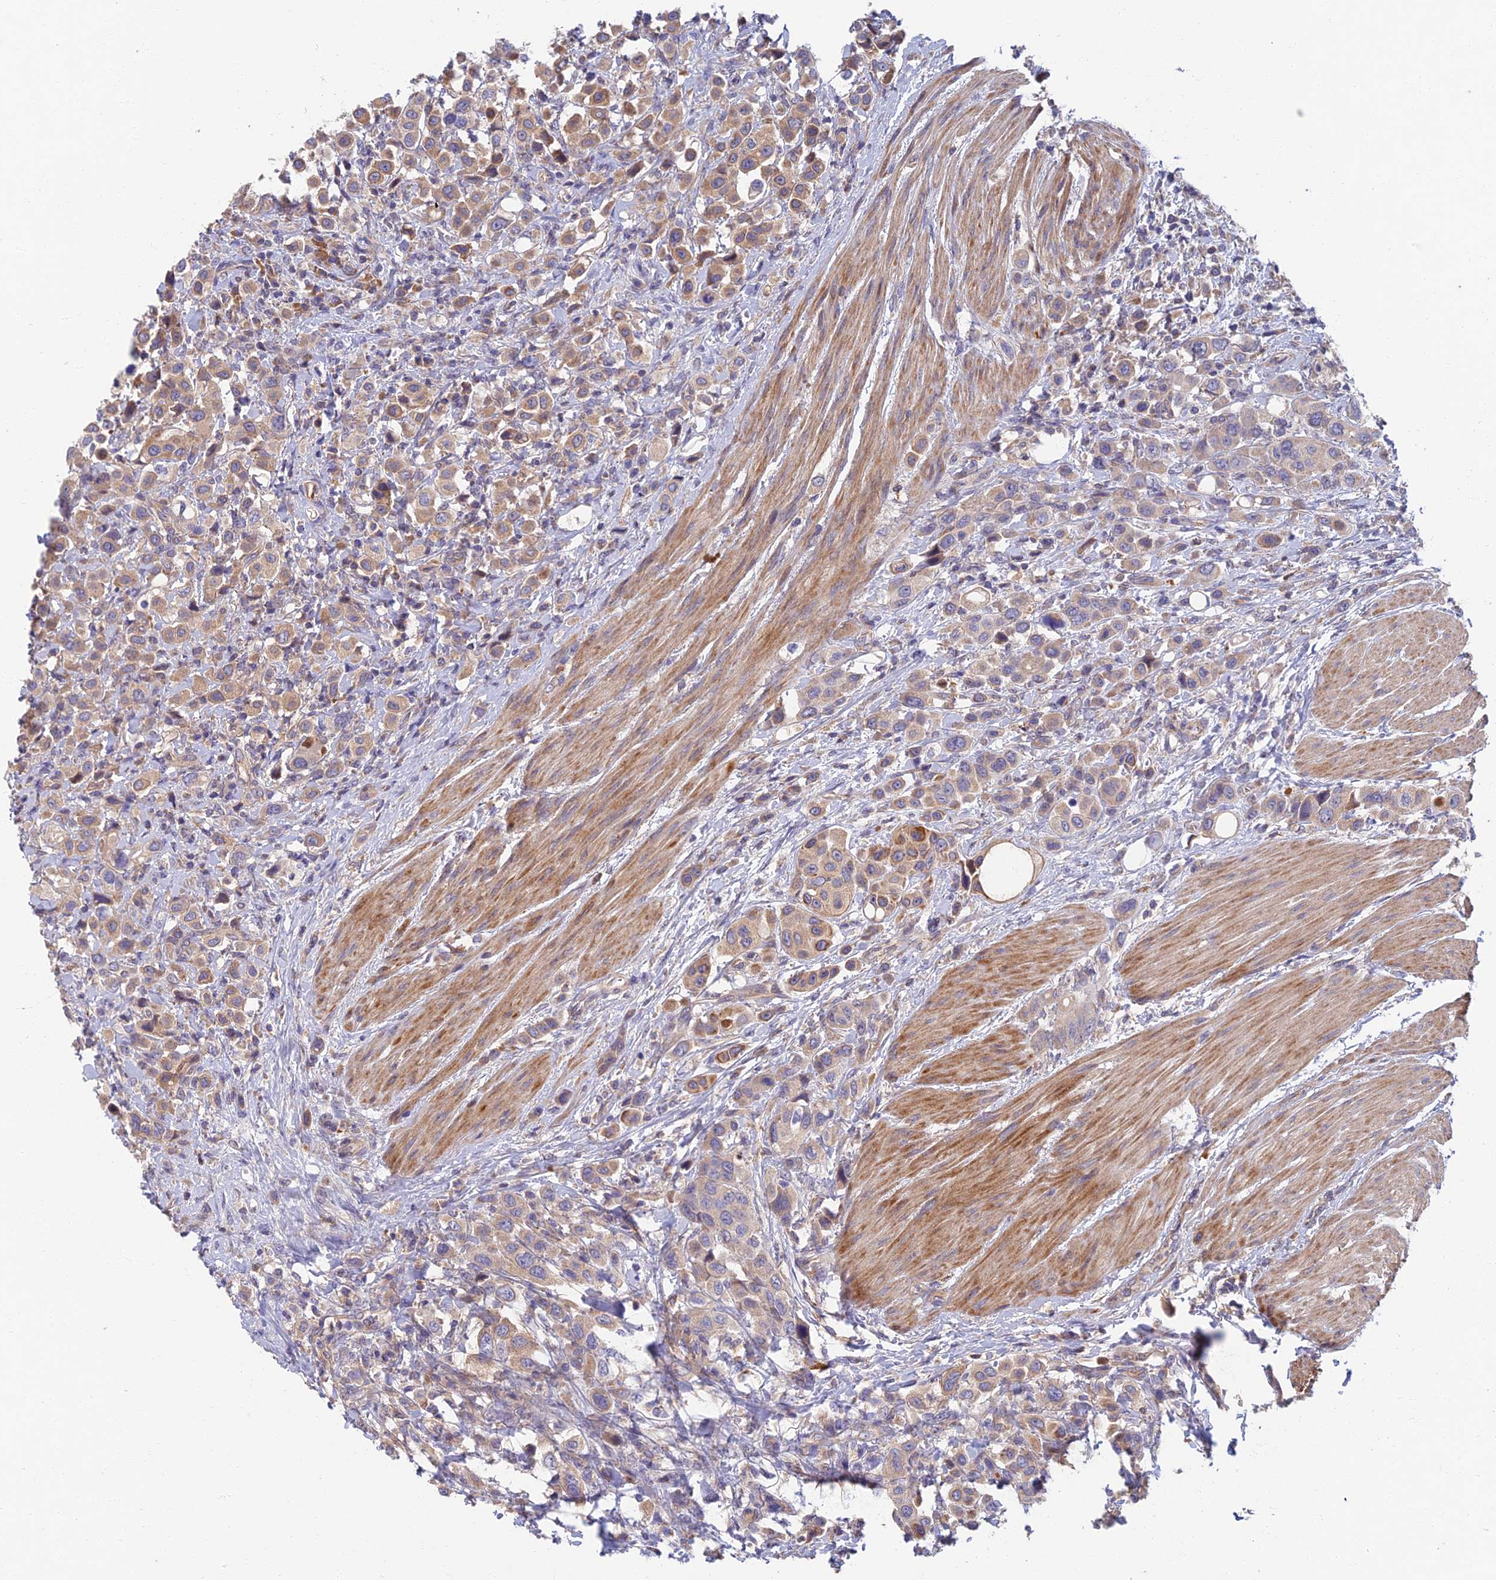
{"staining": {"intensity": "weak", "quantity": "25%-75%", "location": "cytoplasmic/membranous"}, "tissue": "urothelial cancer", "cell_type": "Tumor cells", "image_type": "cancer", "snomed": [{"axis": "morphology", "description": "Urothelial carcinoma, High grade"}, {"axis": "topography", "description": "Urinary bladder"}], "caption": "Urothelial cancer stained with IHC reveals weak cytoplasmic/membranous staining in approximately 25%-75% of tumor cells.", "gene": "SOGA1", "patient": {"sex": "male", "age": 50}}